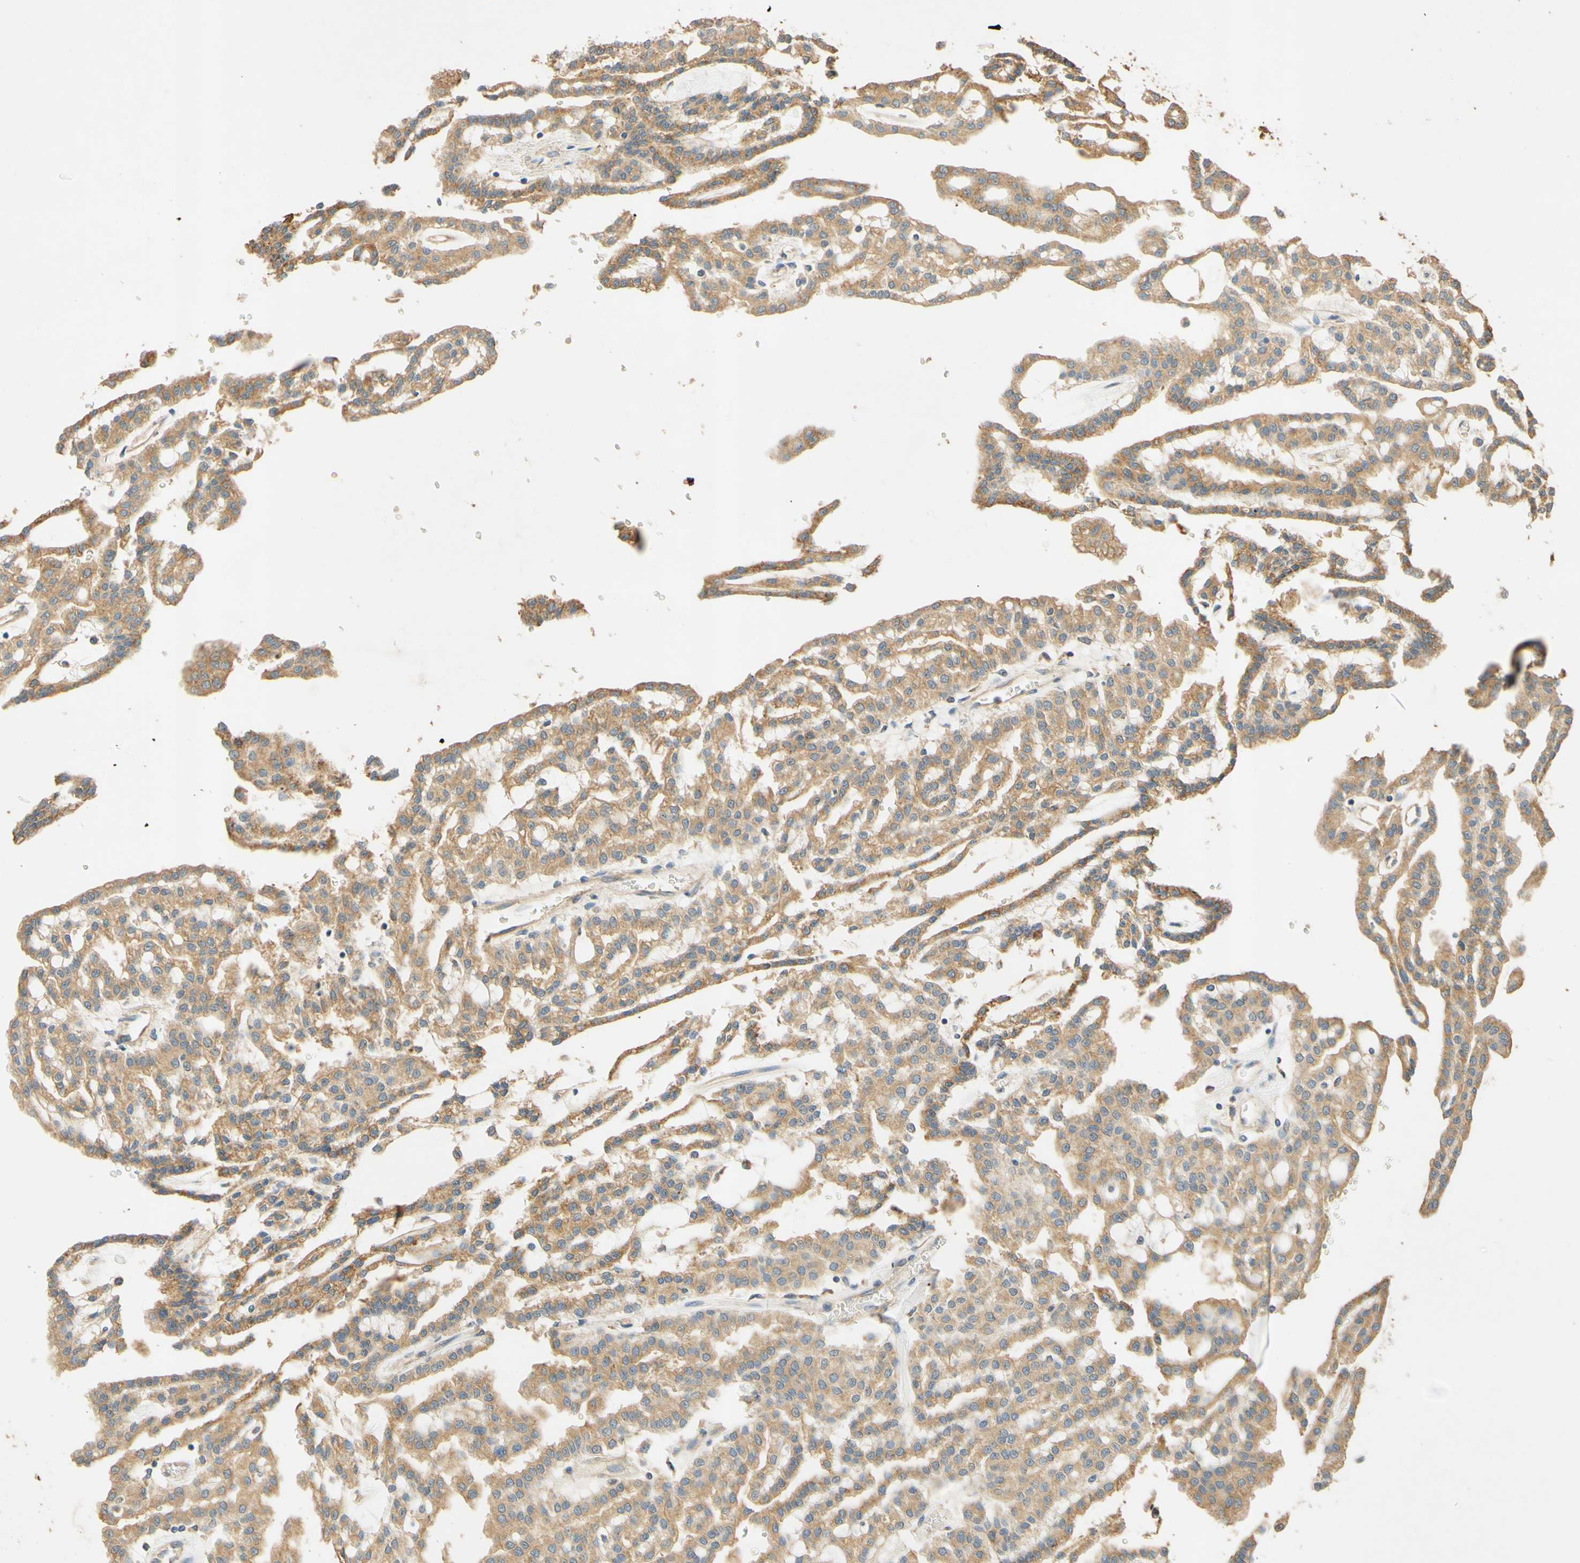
{"staining": {"intensity": "moderate", "quantity": ">75%", "location": "cytoplasmic/membranous"}, "tissue": "renal cancer", "cell_type": "Tumor cells", "image_type": "cancer", "snomed": [{"axis": "morphology", "description": "Adenocarcinoma, NOS"}, {"axis": "topography", "description": "Kidney"}], "caption": "Brown immunohistochemical staining in human renal cancer (adenocarcinoma) displays moderate cytoplasmic/membranous positivity in approximately >75% of tumor cells. (Brightfield microscopy of DAB IHC at high magnification).", "gene": "ENTREP2", "patient": {"sex": "male", "age": 63}}